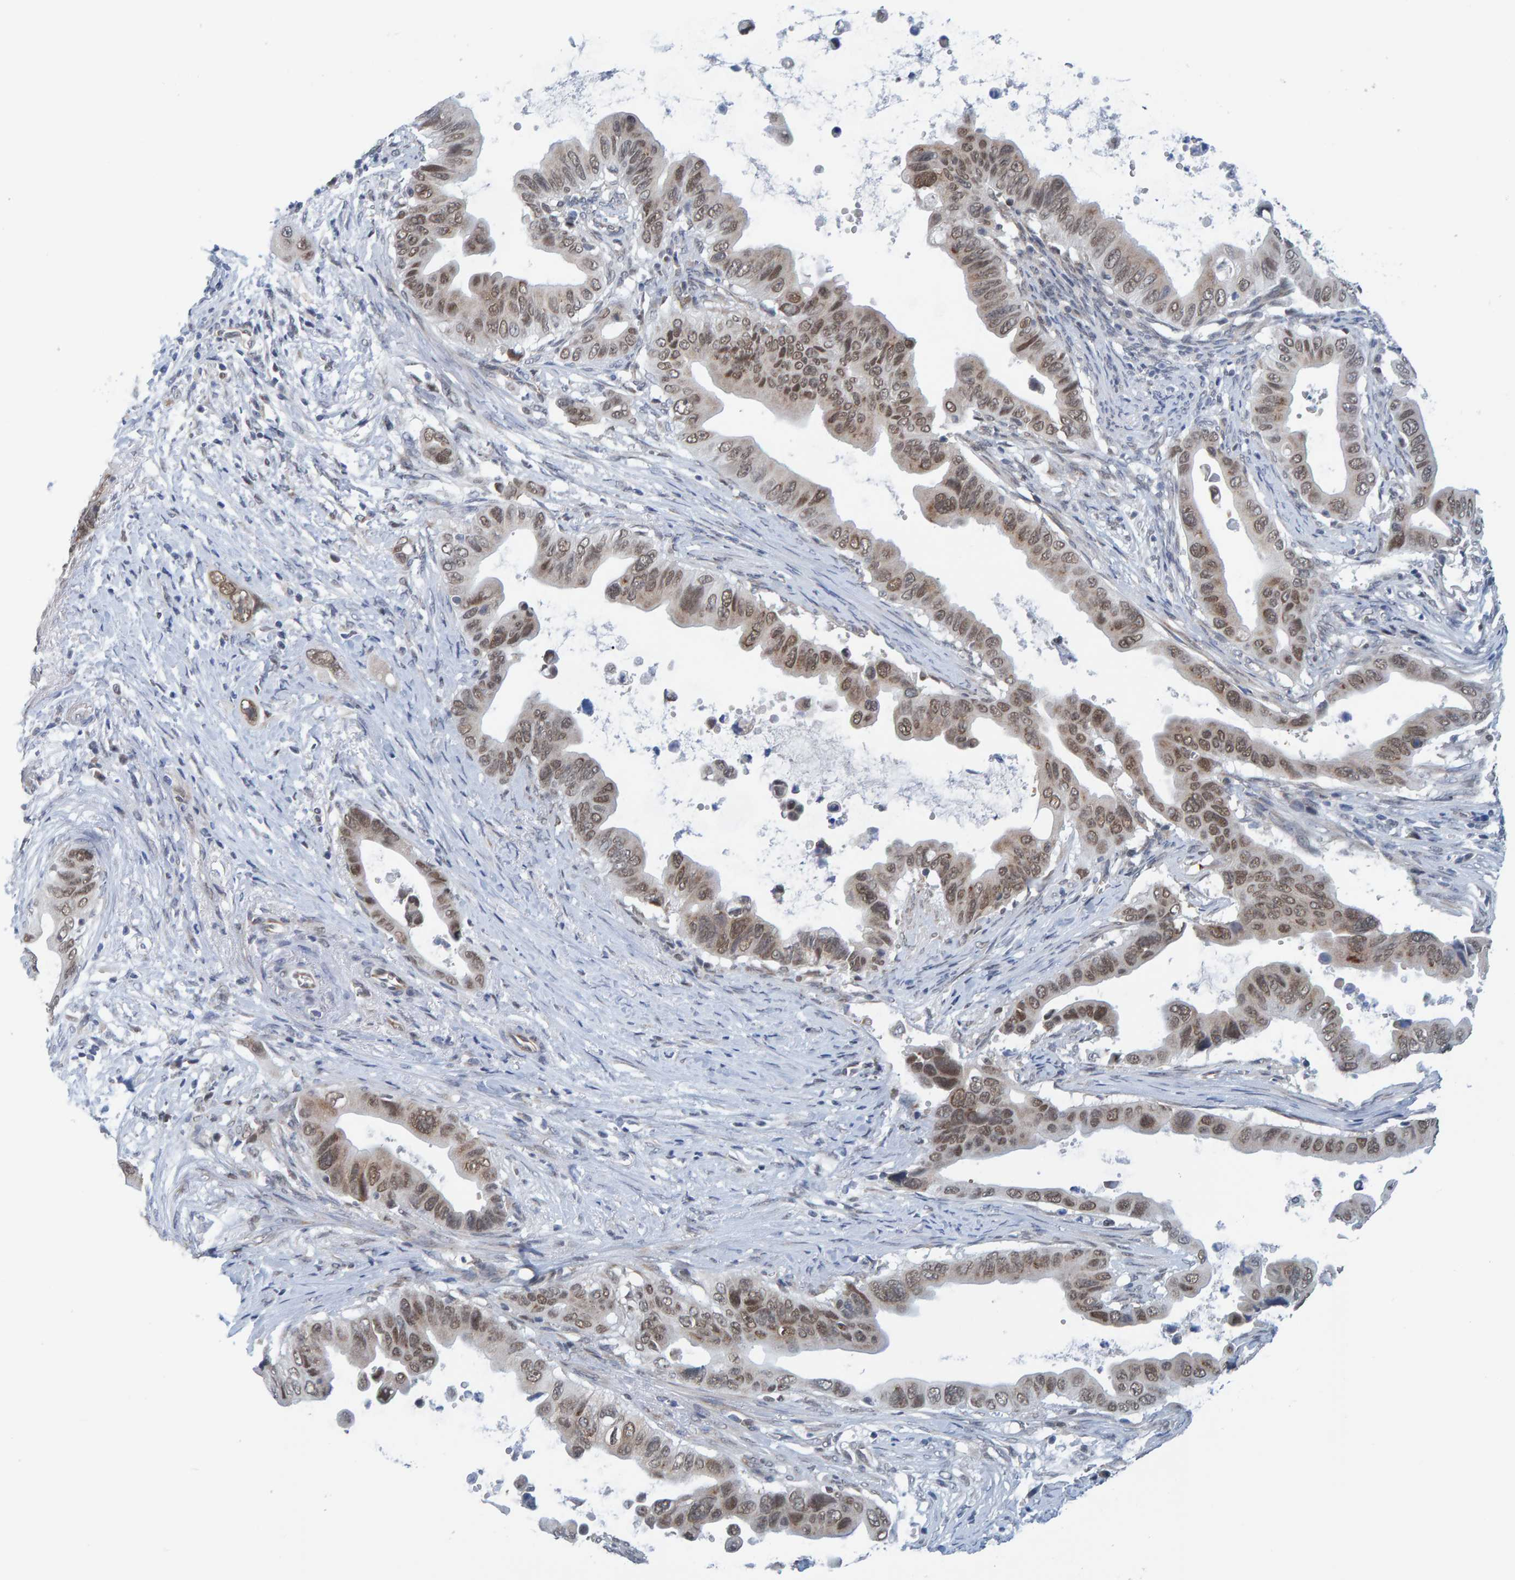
{"staining": {"intensity": "moderate", "quantity": ">75%", "location": "nuclear"}, "tissue": "pancreatic cancer", "cell_type": "Tumor cells", "image_type": "cancer", "snomed": [{"axis": "morphology", "description": "Adenocarcinoma, NOS"}, {"axis": "topography", "description": "Pancreas"}], "caption": "This image reveals adenocarcinoma (pancreatic) stained with immunohistochemistry to label a protein in brown. The nuclear of tumor cells show moderate positivity for the protein. Nuclei are counter-stained blue.", "gene": "SCRN2", "patient": {"sex": "female", "age": 72}}